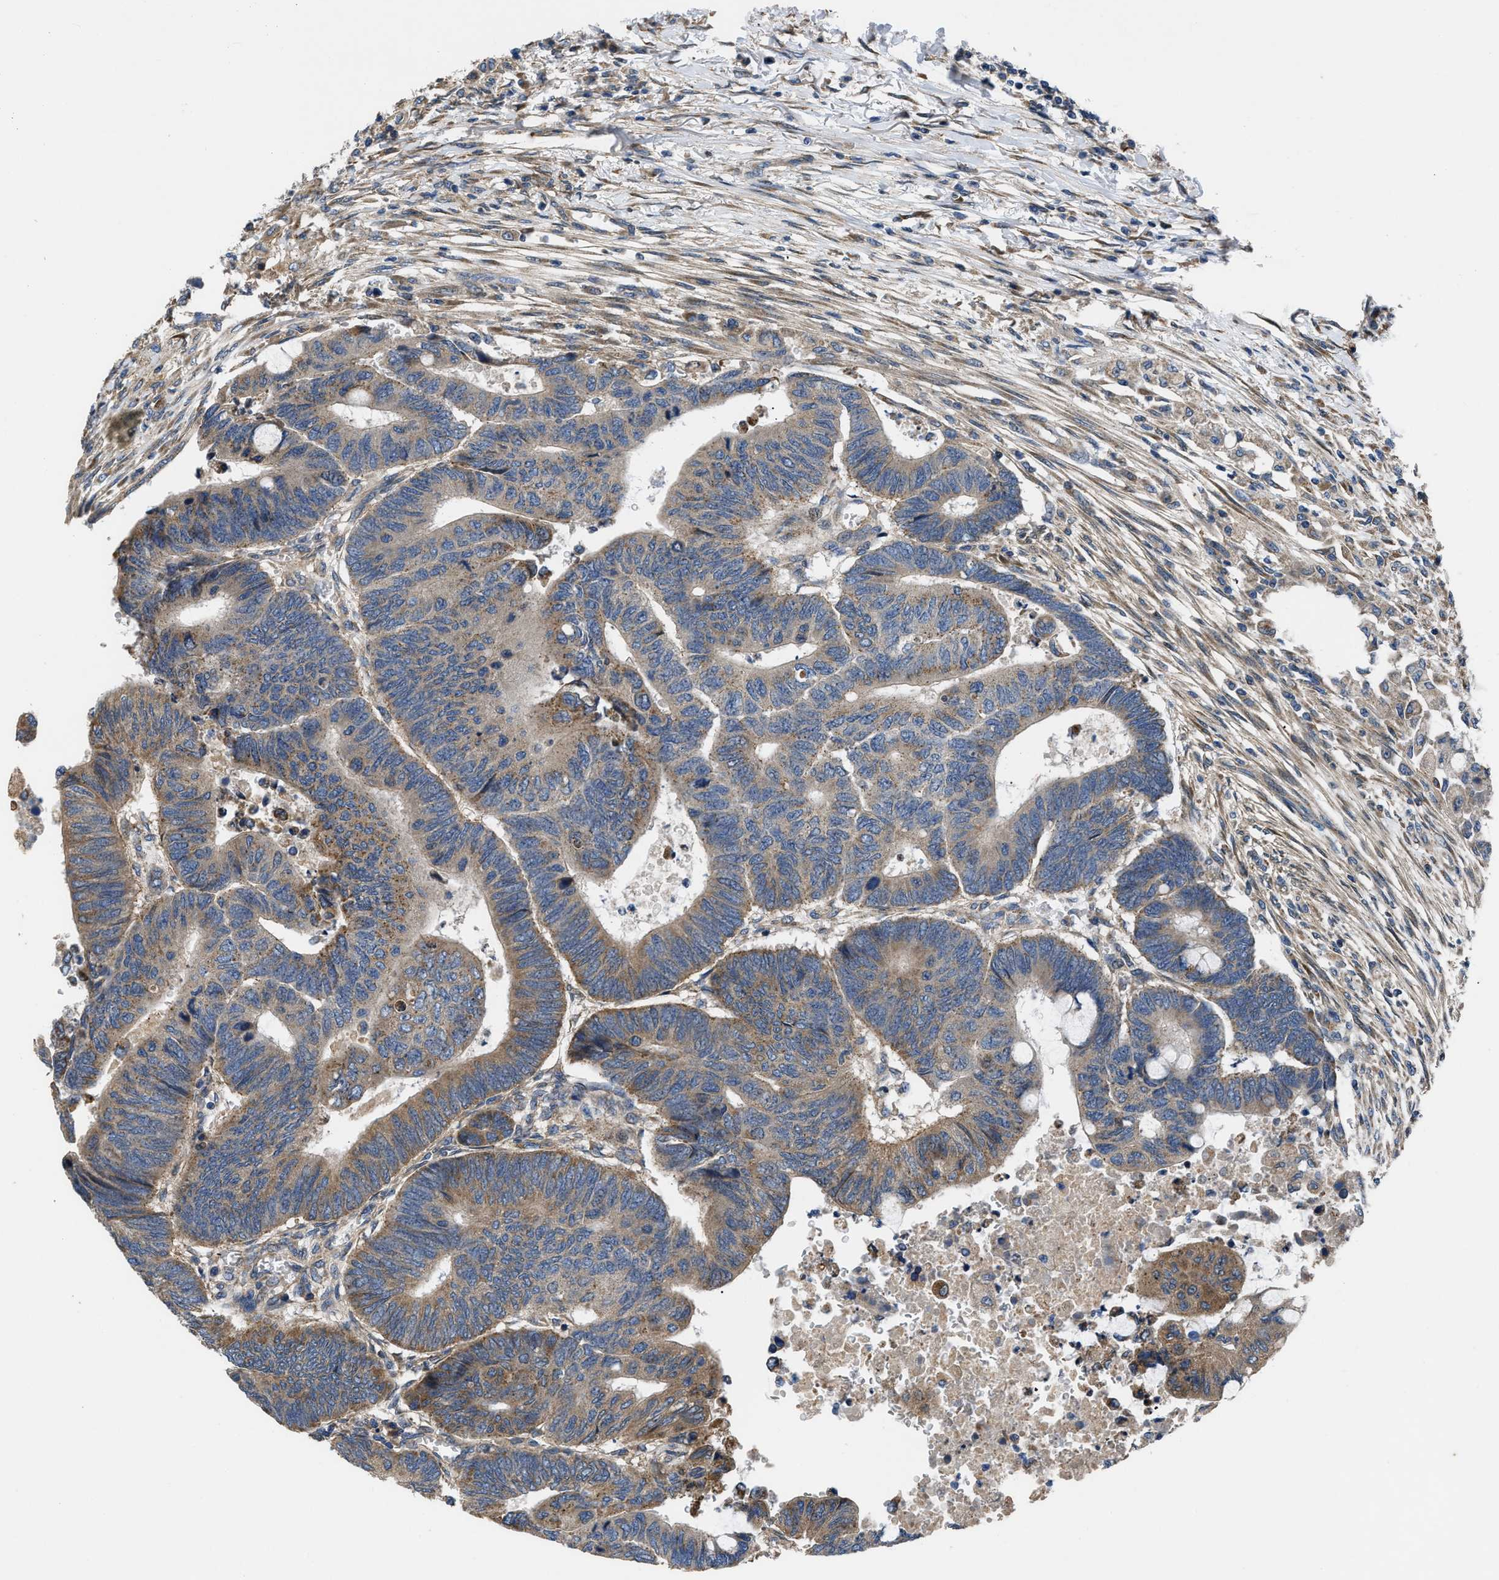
{"staining": {"intensity": "moderate", "quantity": ">75%", "location": "cytoplasmic/membranous"}, "tissue": "colorectal cancer", "cell_type": "Tumor cells", "image_type": "cancer", "snomed": [{"axis": "morphology", "description": "Normal tissue, NOS"}, {"axis": "morphology", "description": "Adenocarcinoma, NOS"}, {"axis": "topography", "description": "Rectum"}, {"axis": "topography", "description": "Peripheral nerve tissue"}], "caption": "About >75% of tumor cells in colorectal cancer (adenocarcinoma) demonstrate moderate cytoplasmic/membranous protein staining as visualized by brown immunohistochemical staining.", "gene": "CEP128", "patient": {"sex": "male", "age": 92}}